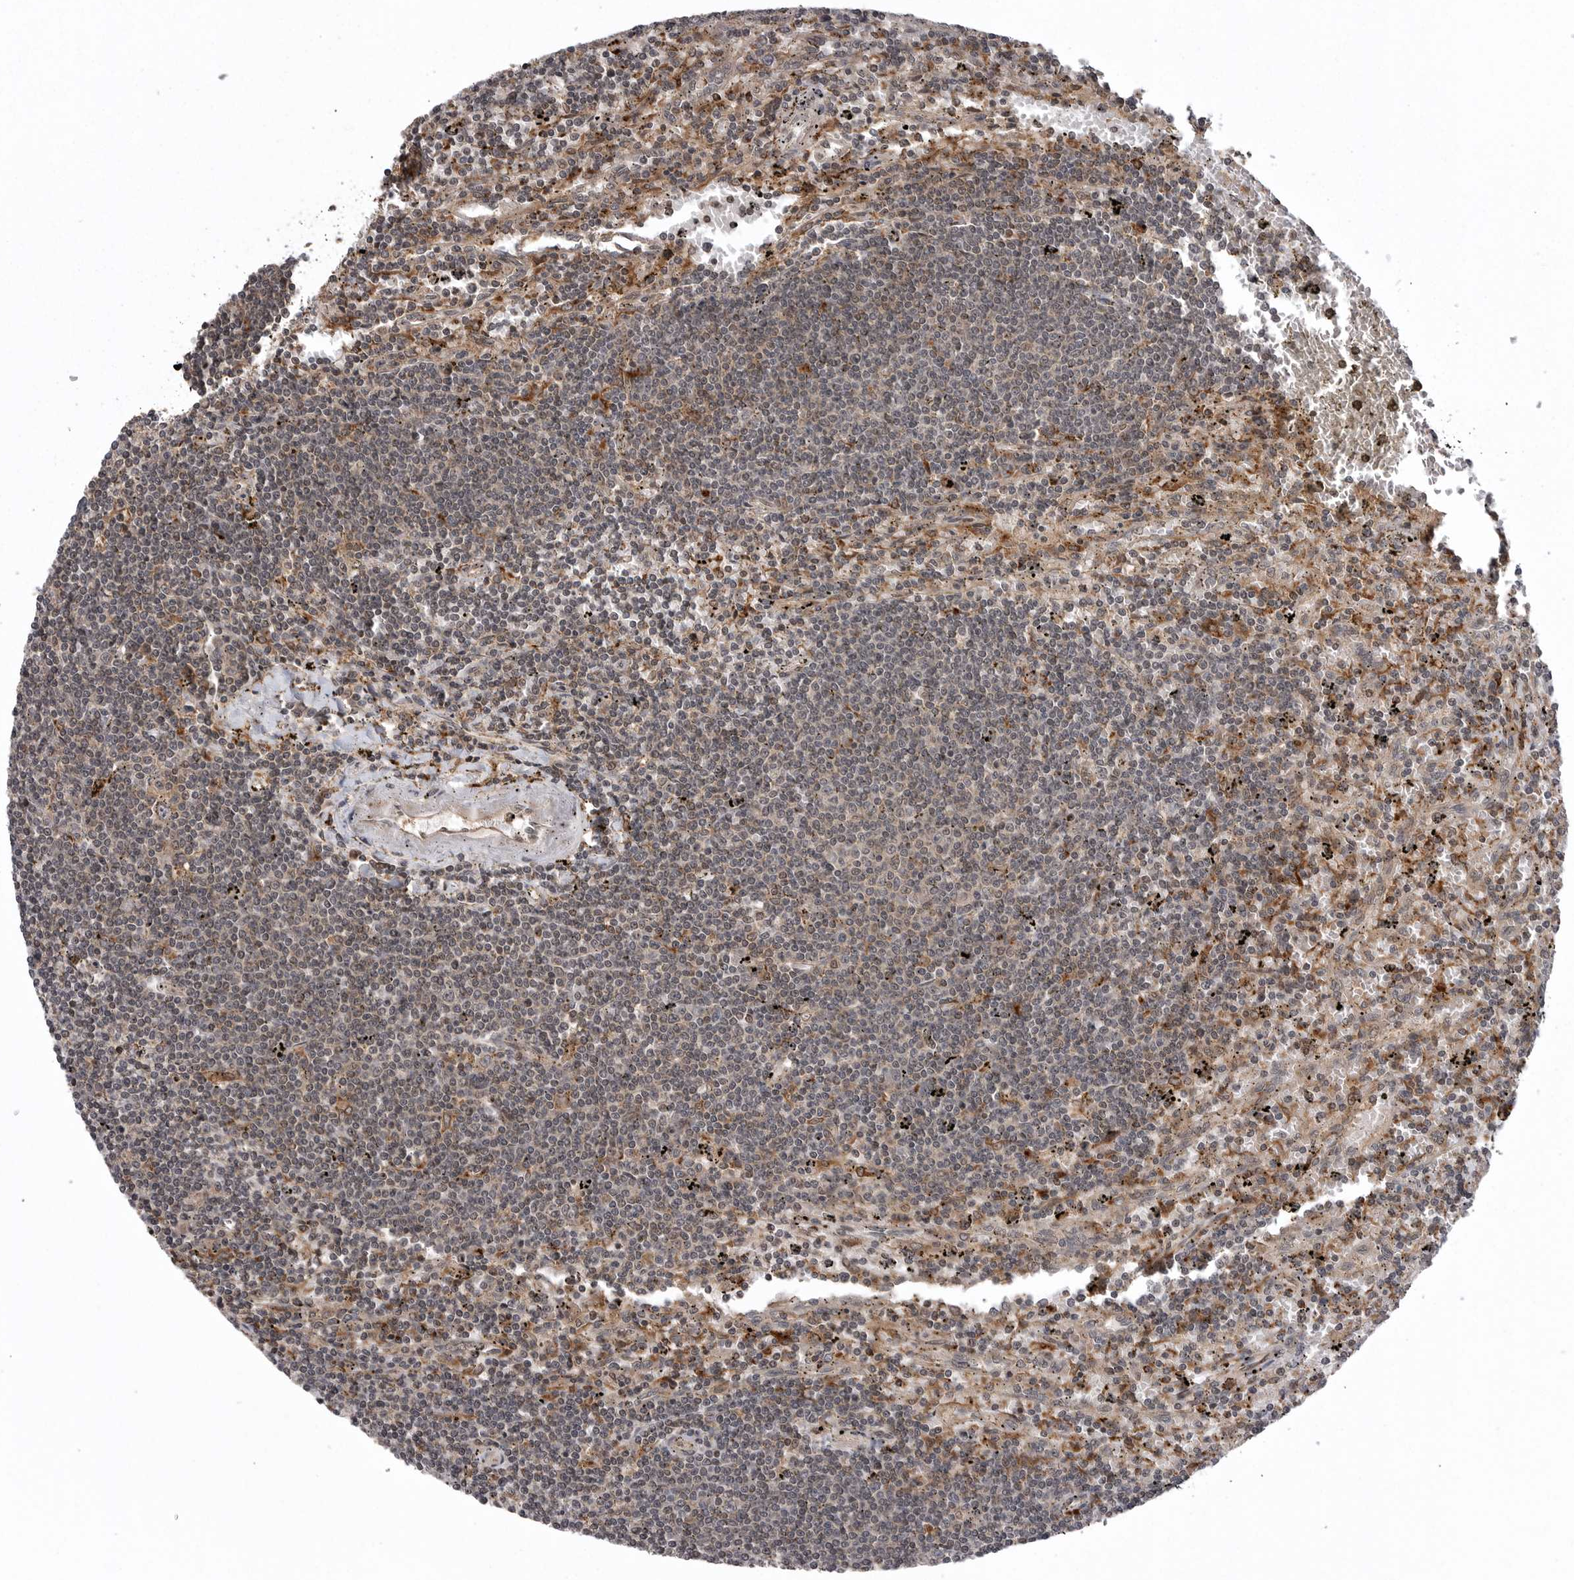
{"staining": {"intensity": "weak", "quantity": "<25%", "location": "nuclear"}, "tissue": "lymphoma", "cell_type": "Tumor cells", "image_type": "cancer", "snomed": [{"axis": "morphology", "description": "Malignant lymphoma, non-Hodgkin's type, Low grade"}, {"axis": "topography", "description": "Spleen"}], "caption": "Malignant lymphoma, non-Hodgkin's type (low-grade) stained for a protein using immunohistochemistry (IHC) reveals no staining tumor cells.", "gene": "AOAH", "patient": {"sex": "male", "age": 76}}